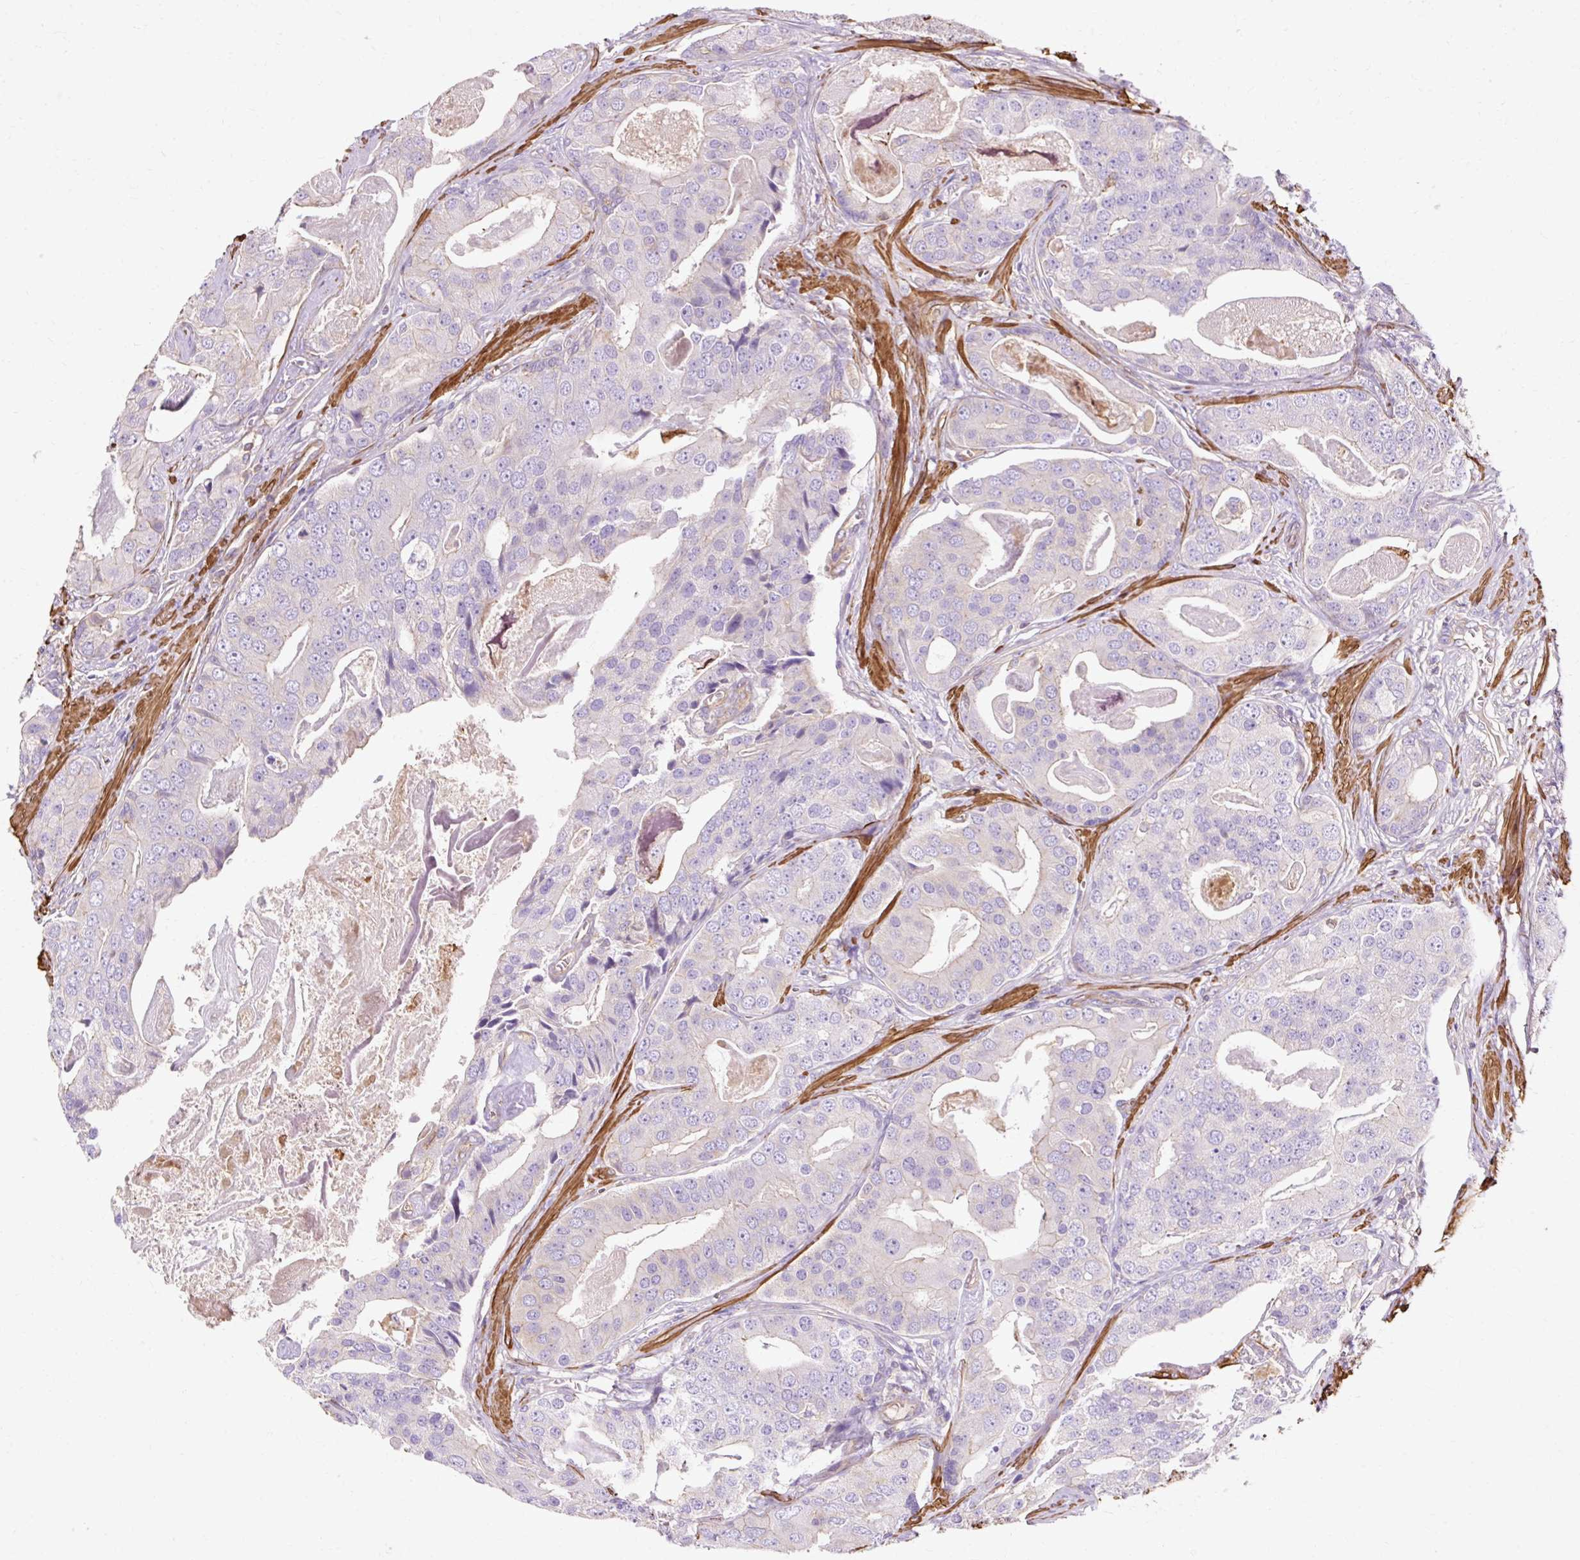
{"staining": {"intensity": "negative", "quantity": "none", "location": "none"}, "tissue": "prostate cancer", "cell_type": "Tumor cells", "image_type": "cancer", "snomed": [{"axis": "morphology", "description": "Adenocarcinoma, High grade"}, {"axis": "topography", "description": "Prostate"}], "caption": "IHC photomicrograph of neoplastic tissue: prostate cancer stained with DAB exhibits no significant protein staining in tumor cells.", "gene": "TBC1D2B", "patient": {"sex": "male", "age": 71}}